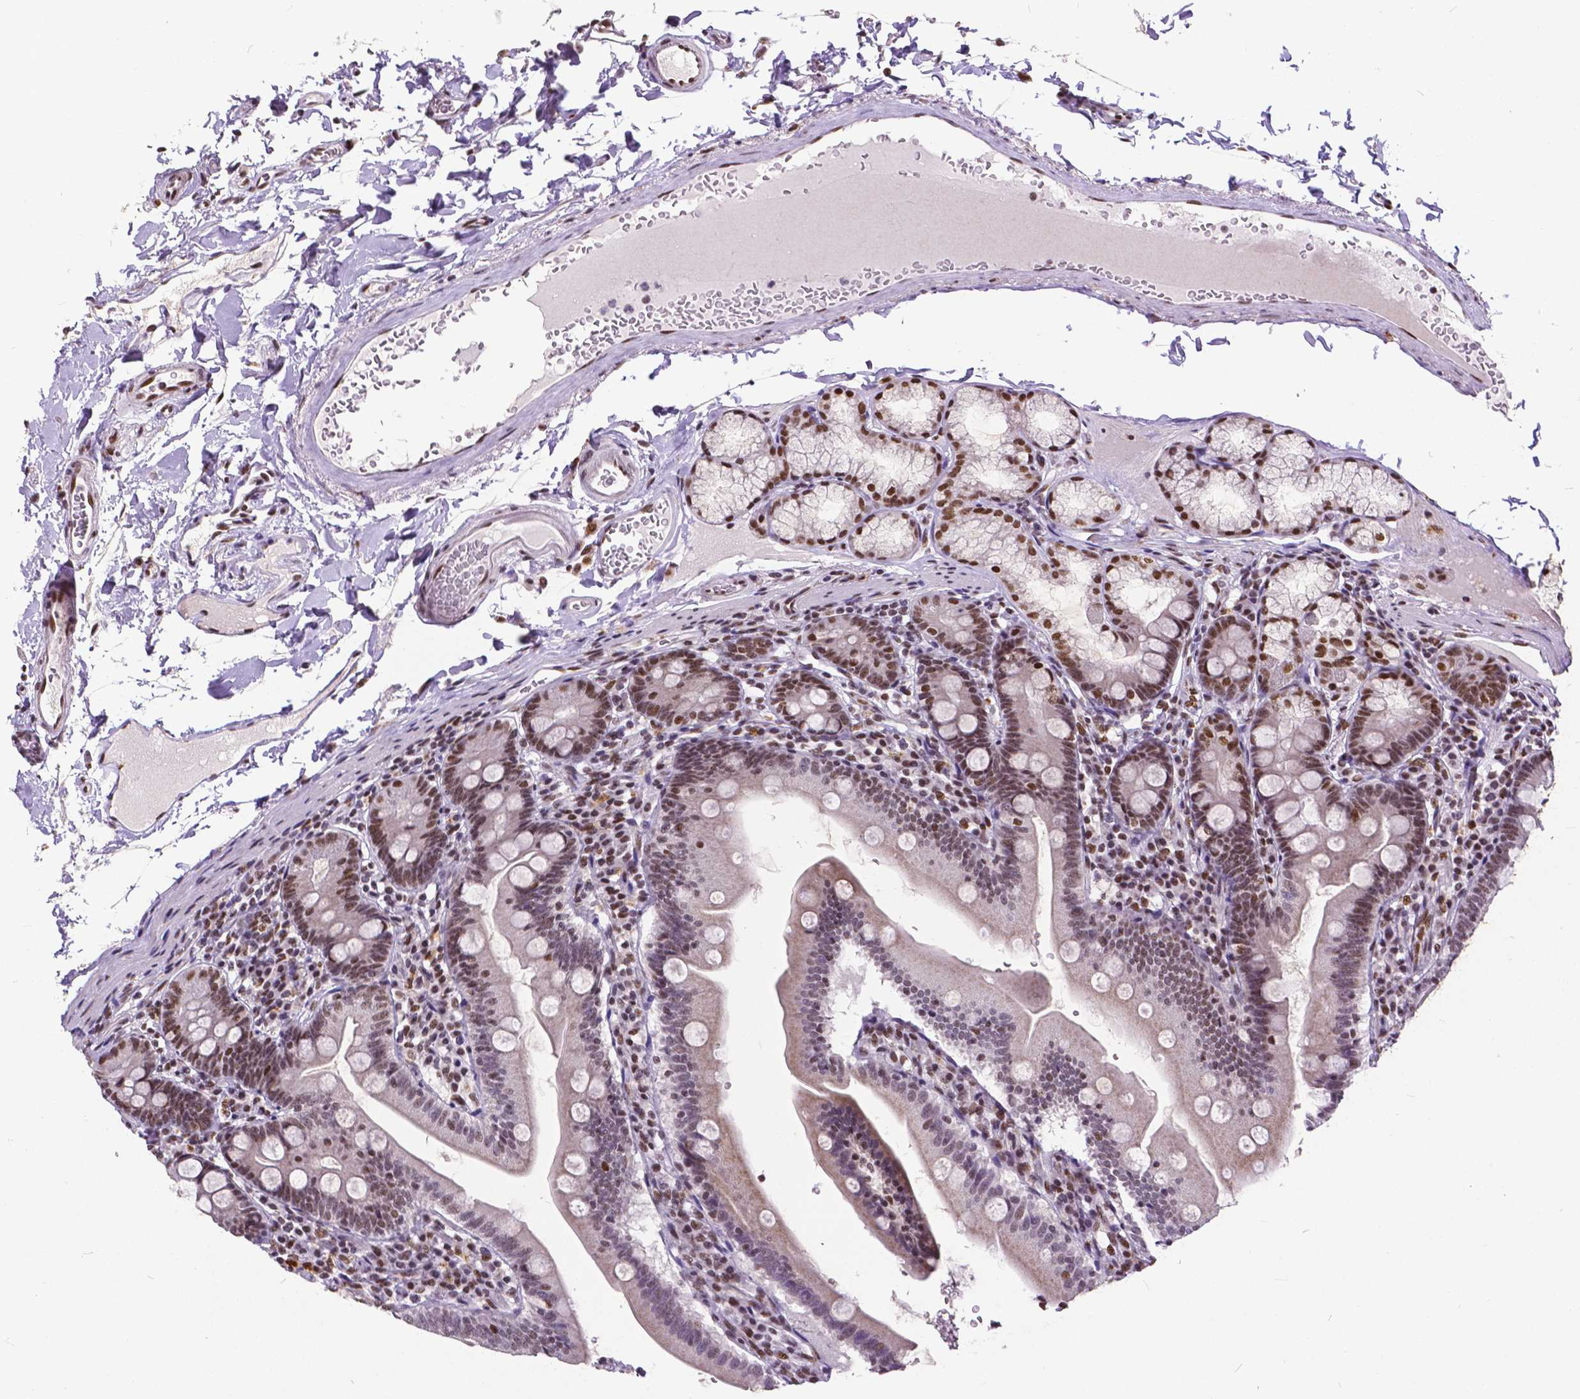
{"staining": {"intensity": "moderate", "quantity": ">75%", "location": "nuclear"}, "tissue": "duodenum", "cell_type": "Glandular cells", "image_type": "normal", "snomed": [{"axis": "morphology", "description": "Normal tissue, NOS"}, {"axis": "topography", "description": "Duodenum"}], "caption": "IHC staining of normal duodenum, which exhibits medium levels of moderate nuclear positivity in approximately >75% of glandular cells indicating moderate nuclear protein positivity. The staining was performed using DAB (brown) for protein detection and nuclei were counterstained in hematoxylin (blue).", "gene": "ATRX", "patient": {"sex": "female", "age": 67}}